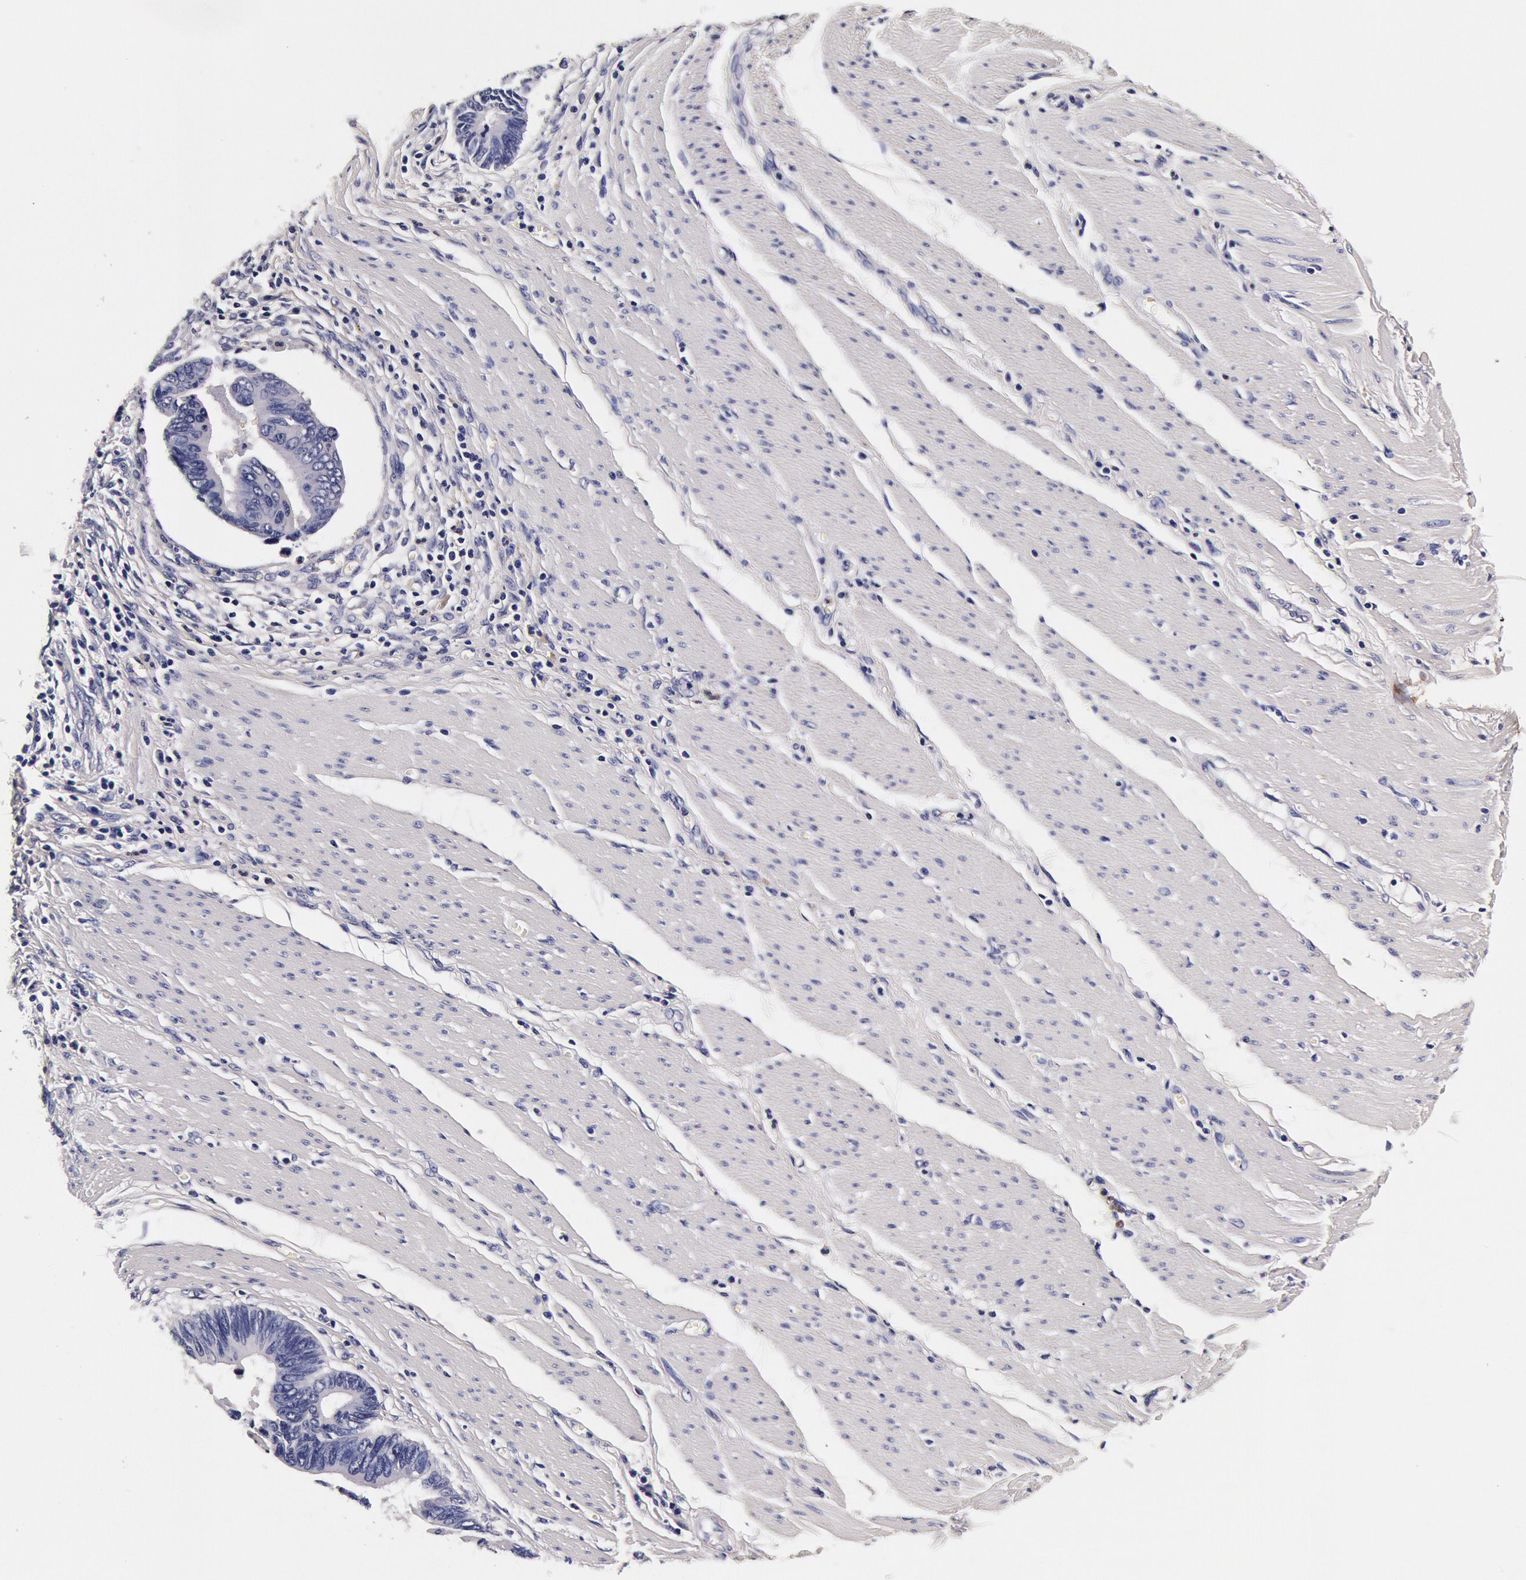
{"staining": {"intensity": "negative", "quantity": "none", "location": "none"}, "tissue": "pancreatic cancer", "cell_type": "Tumor cells", "image_type": "cancer", "snomed": [{"axis": "morphology", "description": "Adenocarcinoma, NOS"}, {"axis": "topography", "description": "Pancreas"}], "caption": "DAB immunohistochemical staining of pancreatic cancer reveals no significant expression in tumor cells.", "gene": "CCDC22", "patient": {"sex": "female", "age": 70}}